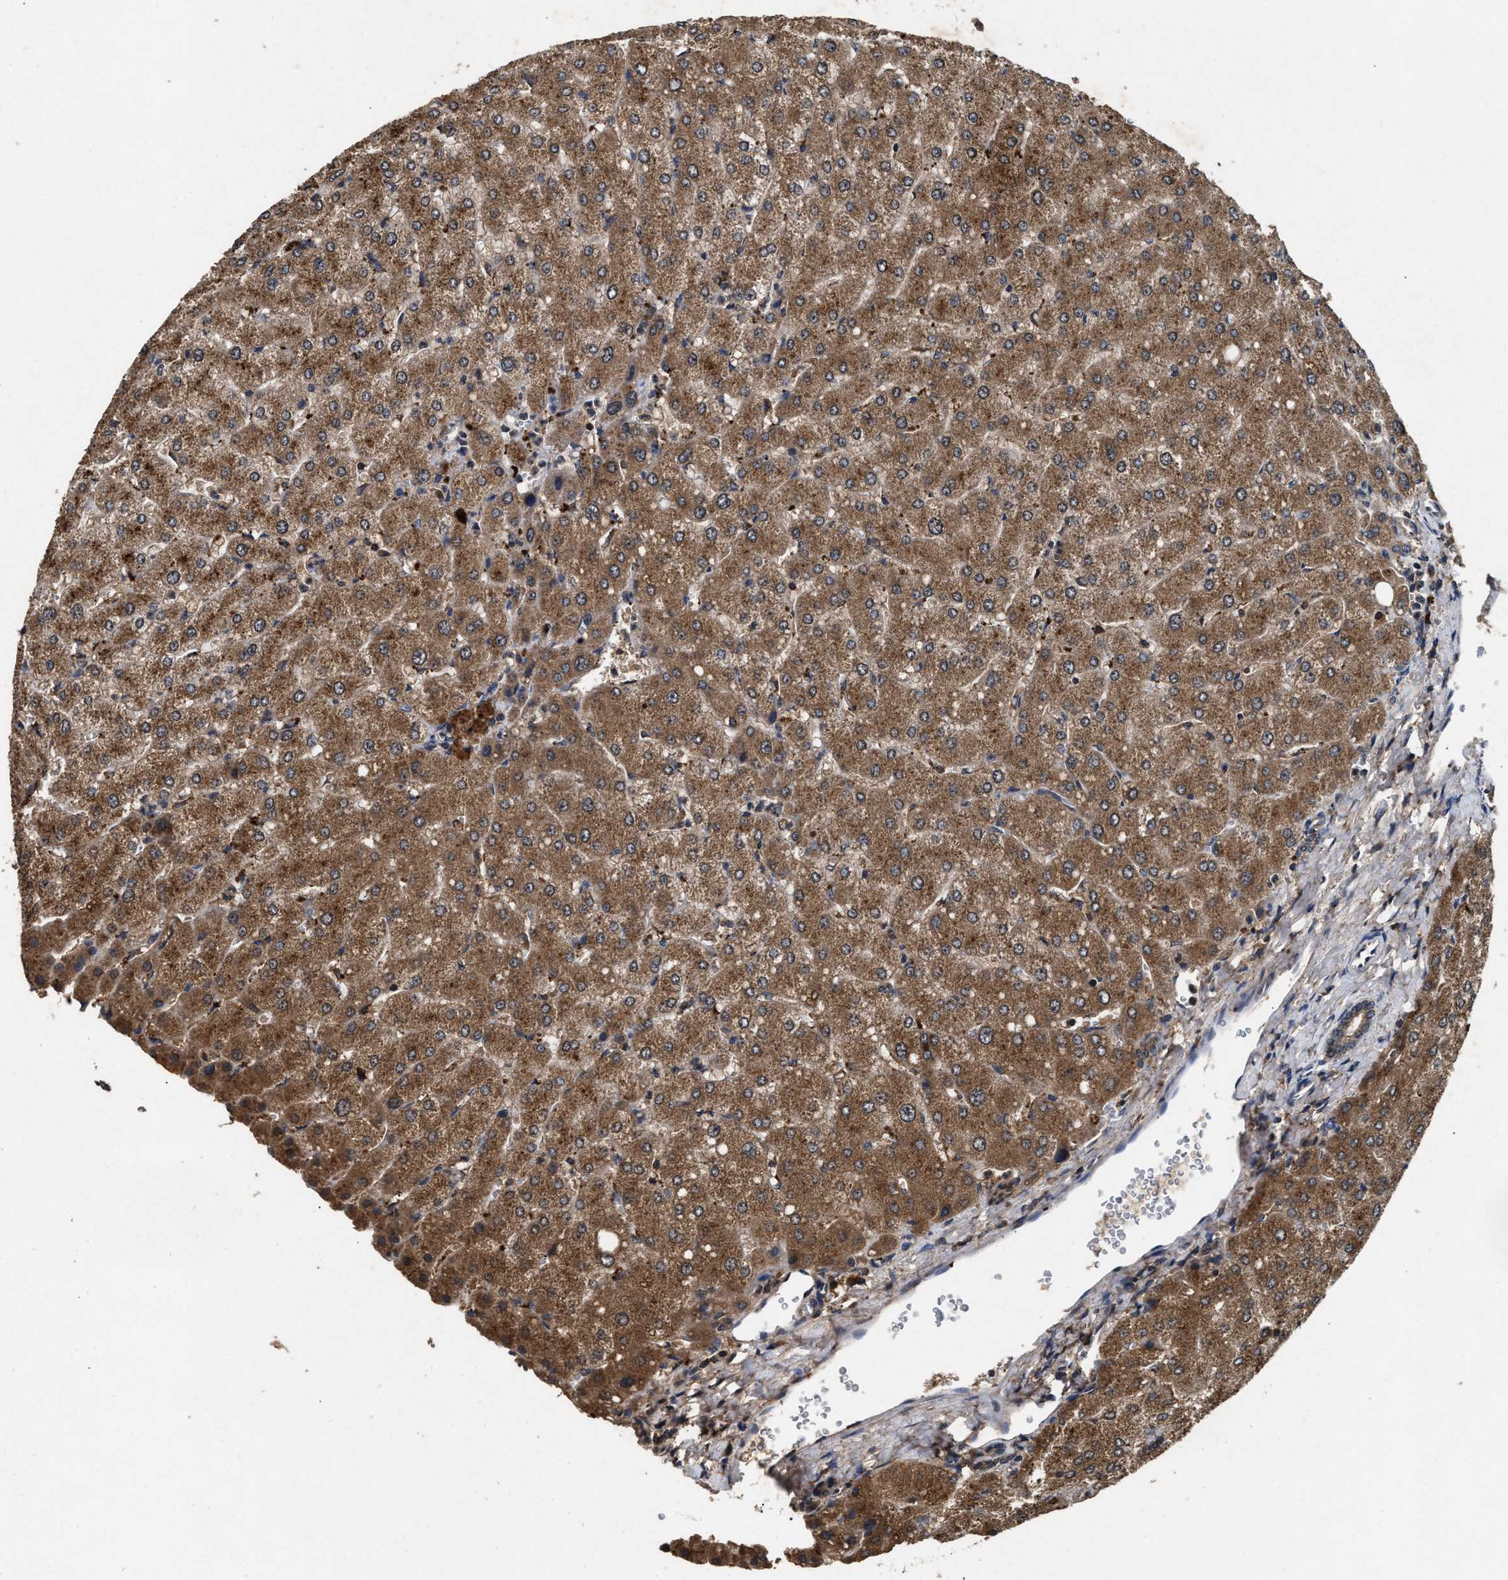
{"staining": {"intensity": "weak", "quantity": ">75%", "location": "cytoplasmic/membranous"}, "tissue": "liver", "cell_type": "Cholangiocytes", "image_type": "normal", "snomed": [{"axis": "morphology", "description": "Normal tissue, NOS"}, {"axis": "topography", "description": "Liver"}], "caption": "Cholangiocytes display low levels of weak cytoplasmic/membranous staining in about >75% of cells in benign human liver.", "gene": "PDAP1", "patient": {"sex": "male", "age": 55}}